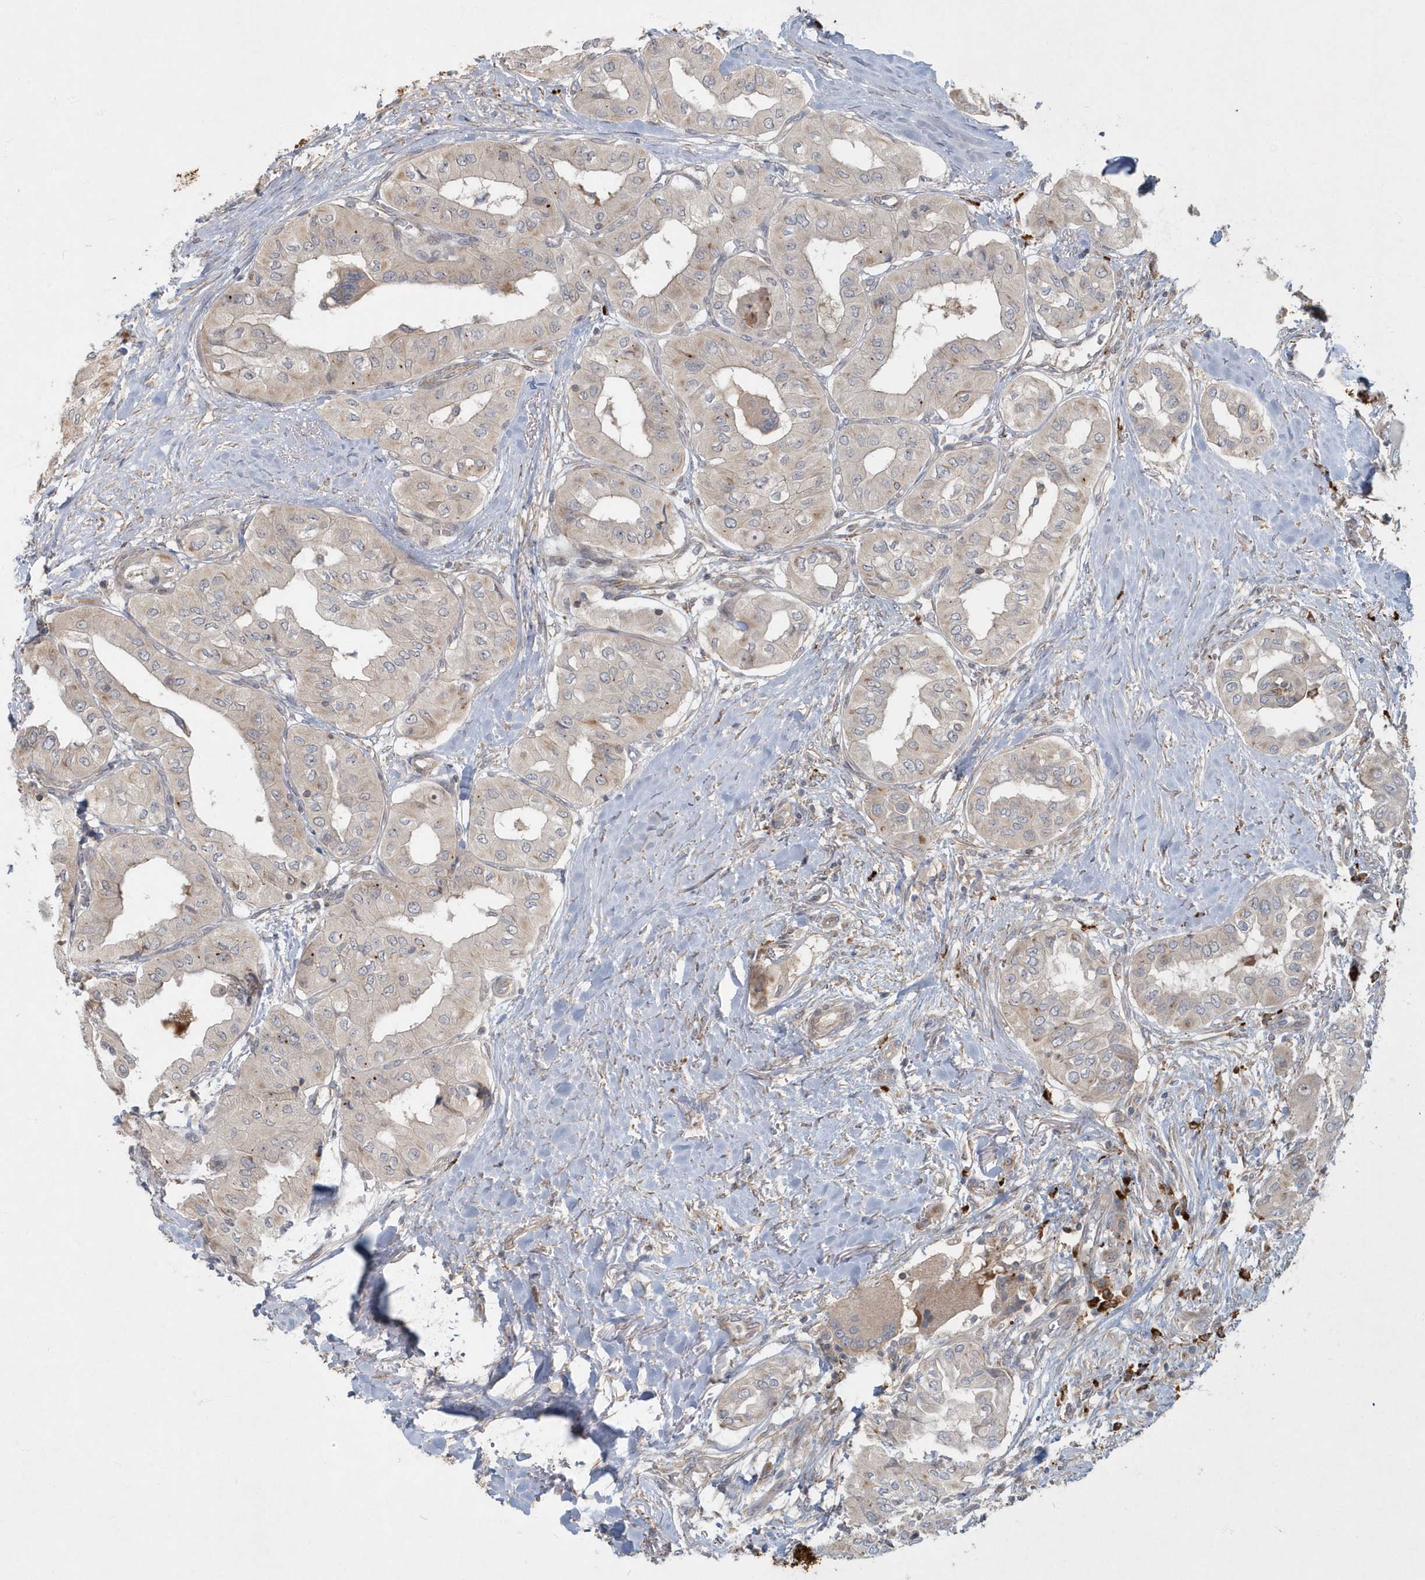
{"staining": {"intensity": "weak", "quantity": "<25%", "location": "cytoplasmic/membranous"}, "tissue": "thyroid cancer", "cell_type": "Tumor cells", "image_type": "cancer", "snomed": [{"axis": "morphology", "description": "Papillary adenocarcinoma, NOS"}, {"axis": "topography", "description": "Thyroid gland"}], "caption": "Immunohistochemistry of human thyroid papillary adenocarcinoma demonstrates no staining in tumor cells.", "gene": "ARHGEF38", "patient": {"sex": "female", "age": 59}}